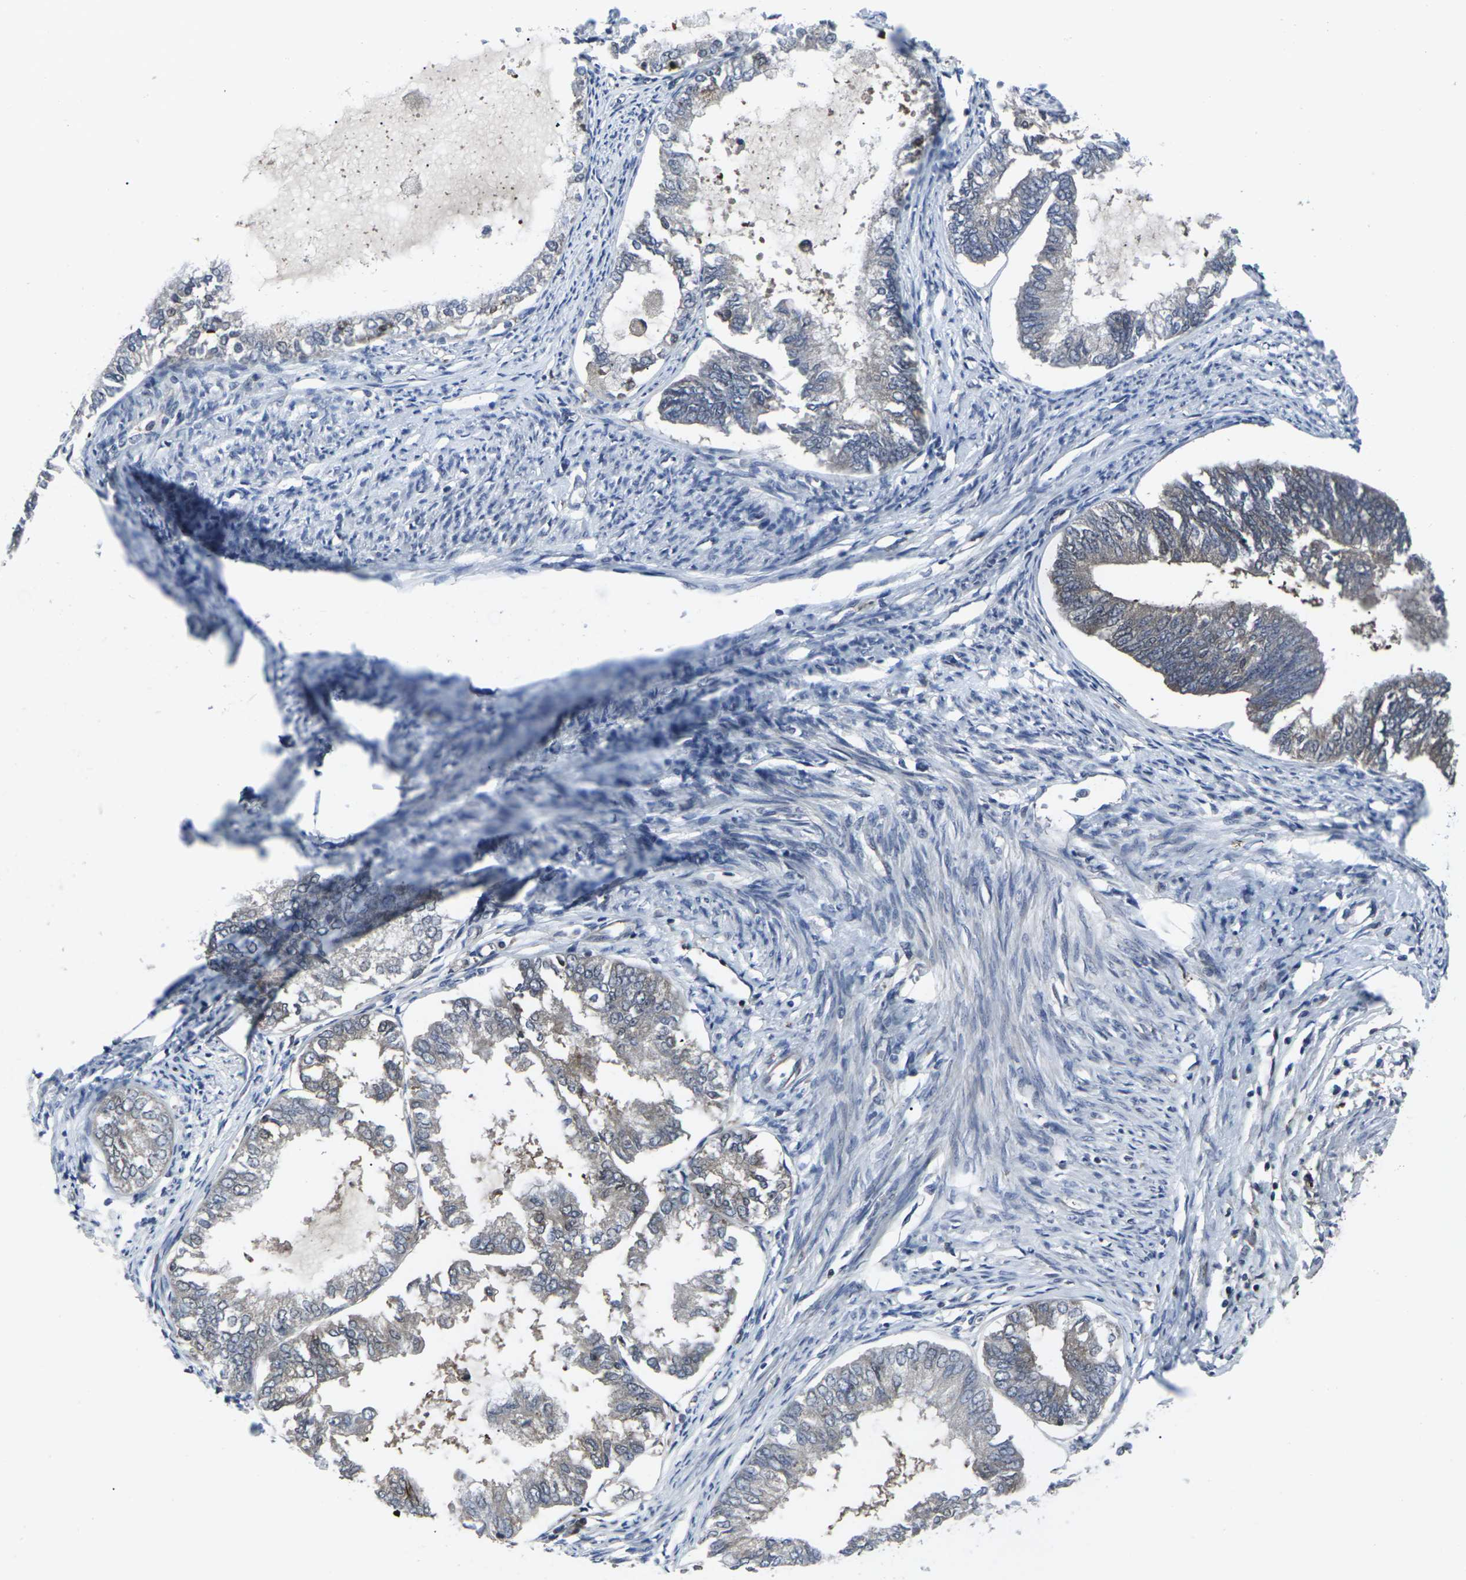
{"staining": {"intensity": "weak", "quantity": "25%-75%", "location": "cytoplasmic/membranous"}, "tissue": "endometrial cancer", "cell_type": "Tumor cells", "image_type": "cancer", "snomed": [{"axis": "morphology", "description": "Adenocarcinoma, NOS"}, {"axis": "topography", "description": "Endometrium"}], "caption": "Human endometrial cancer (adenocarcinoma) stained for a protein (brown) shows weak cytoplasmic/membranous positive positivity in approximately 25%-75% of tumor cells.", "gene": "HPRT1", "patient": {"sex": "female", "age": 86}}